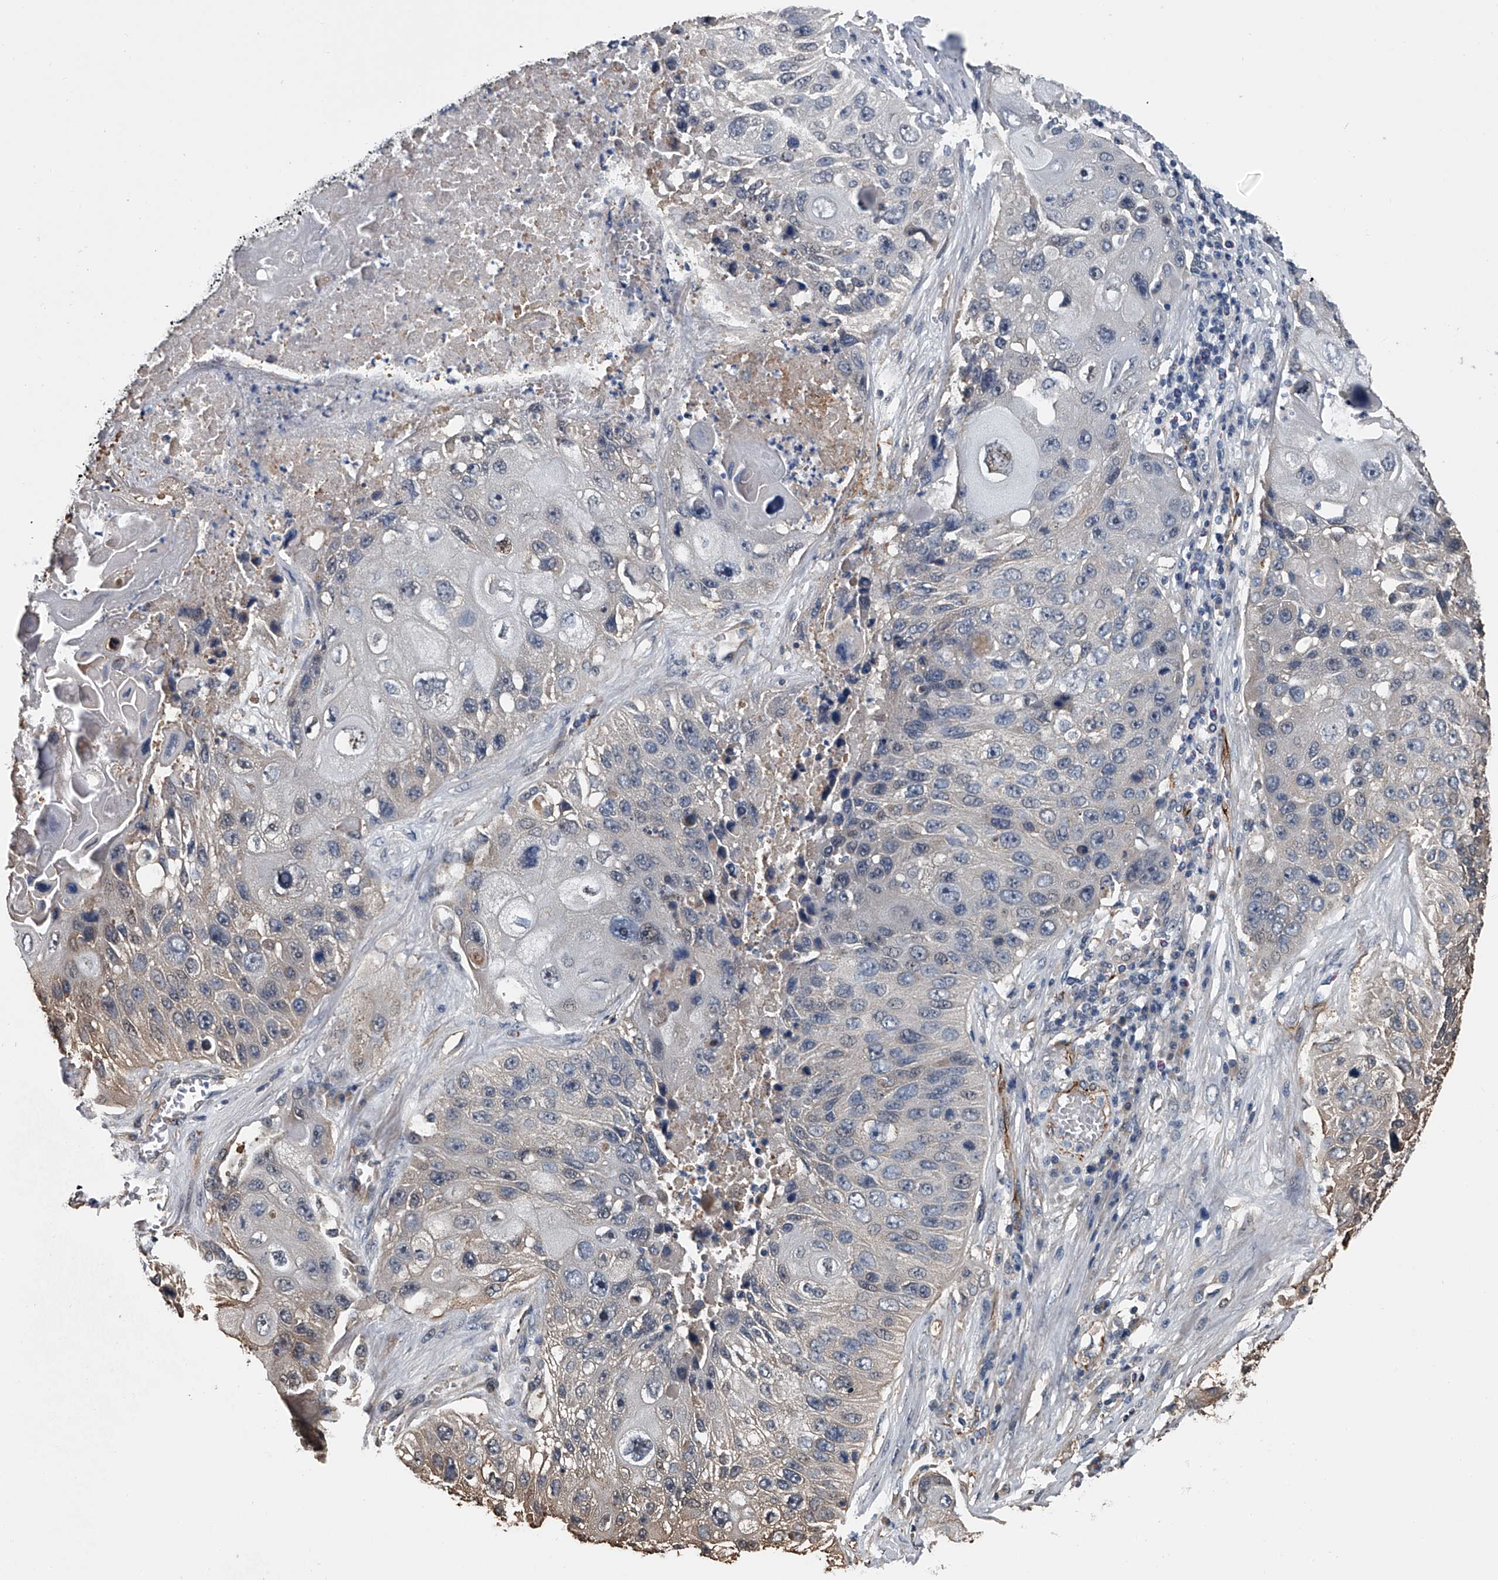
{"staining": {"intensity": "negative", "quantity": "none", "location": "none"}, "tissue": "lung cancer", "cell_type": "Tumor cells", "image_type": "cancer", "snomed": [{"axis": "morphology", "description": "Squamous cell carcinoma, NOS"}, {"axis": "topography", "description": "Lung"}], "caption": "An immunohistochemistry micrograph of lung cancer (squamous cell carcinoma) is shown. There is no staining in tumor cells of lung cancer (squamous cell carcinoma).", "gene": "LDLRAD2", "patient": {"sex": "male", "age": 61}}